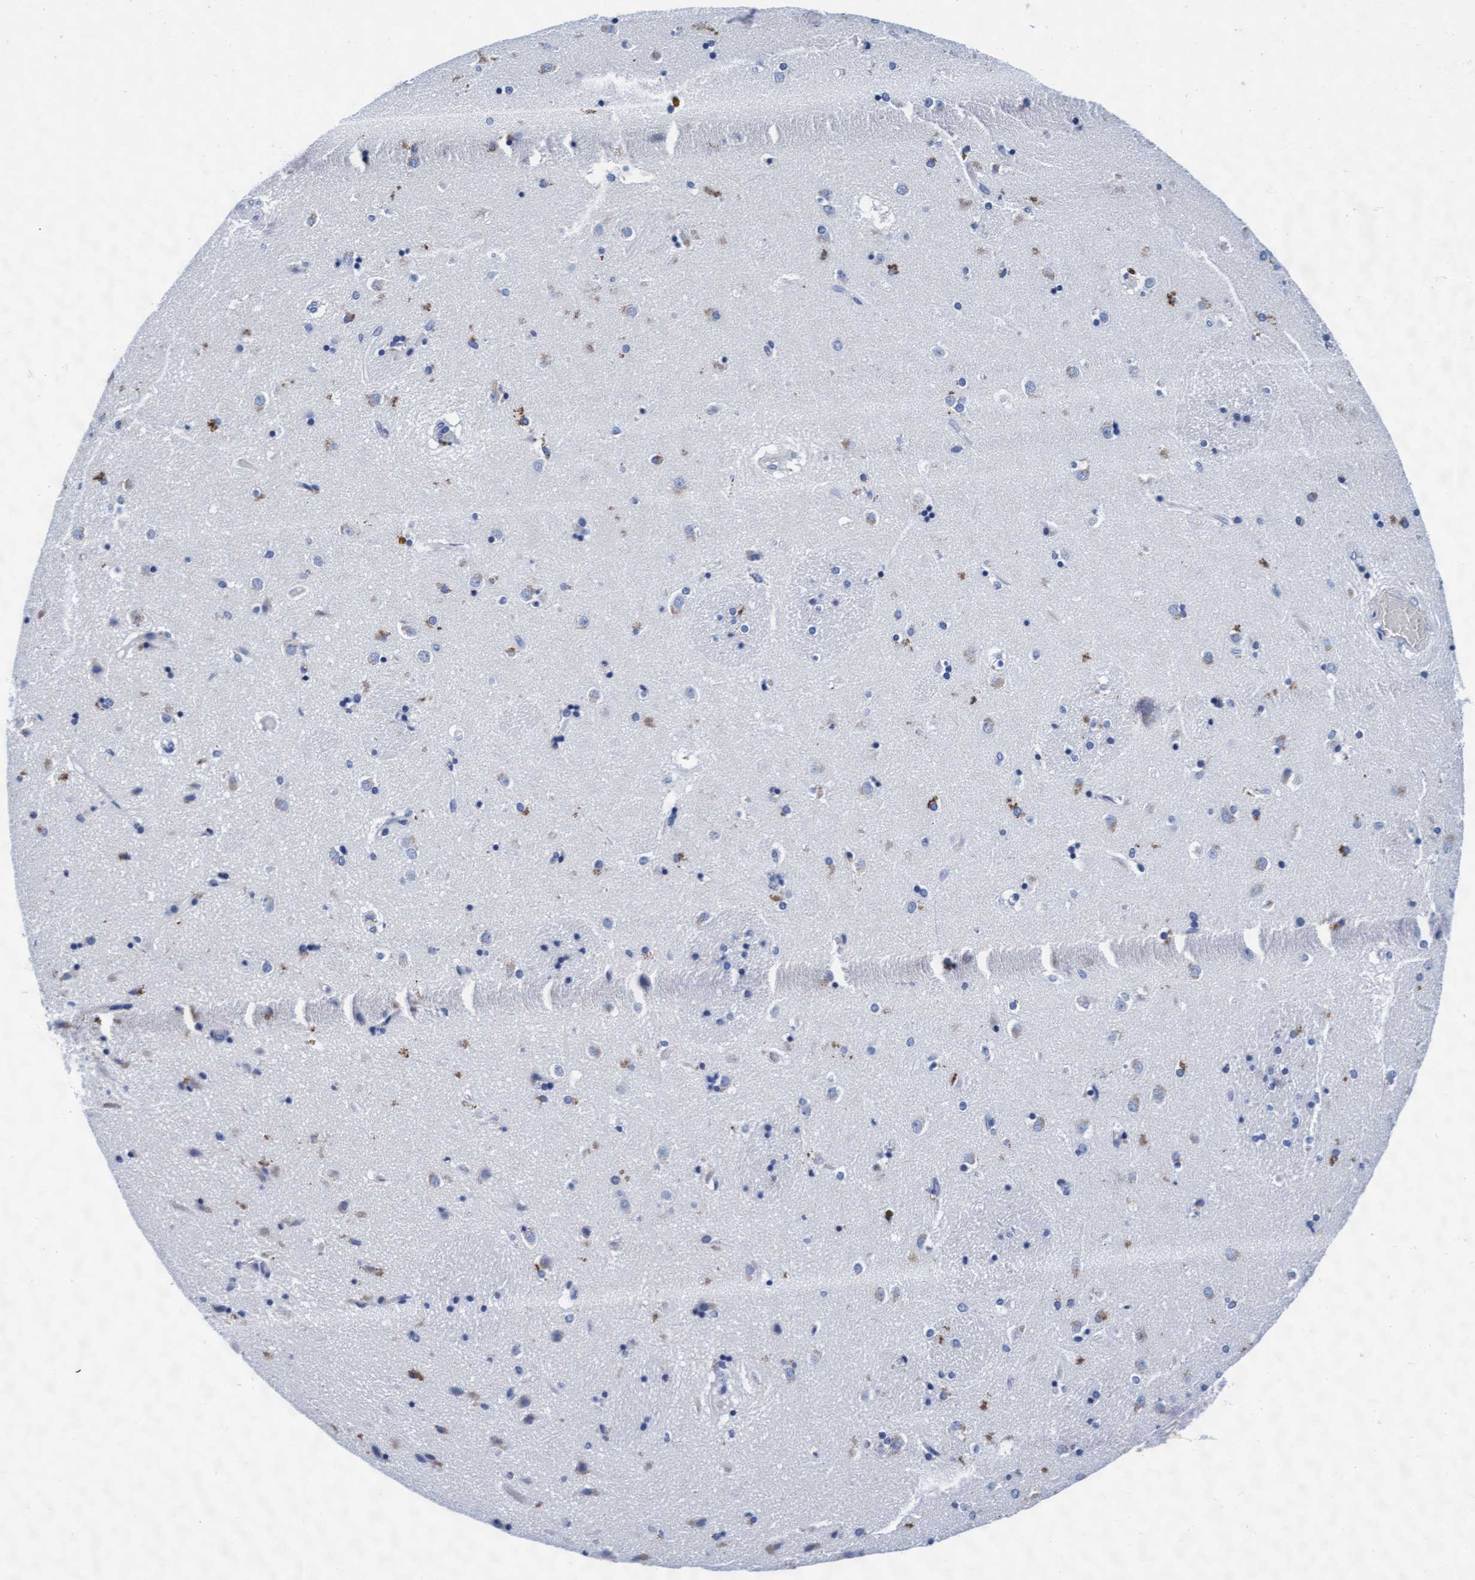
{"staining": {"intensity": "moderate", "quantity": "<25%", "location": "cytoplasmic/membranous"}, "tissue": "caudate", "cell_type": "Glial cells", "image_type": "normal", "snomed": [{"axis": "morphology", "description": "Normal tissue, NOS"}, {"axis": "topography", "description": "Lateral ventricle wall"}], "caption": "A low amount of moderate cytoplasmic/membranous positivity is seen in approximately <25% of glial cells in normal caudate.", "gene": "ARSG", "patient": {"sex": "male", "age": 70}}